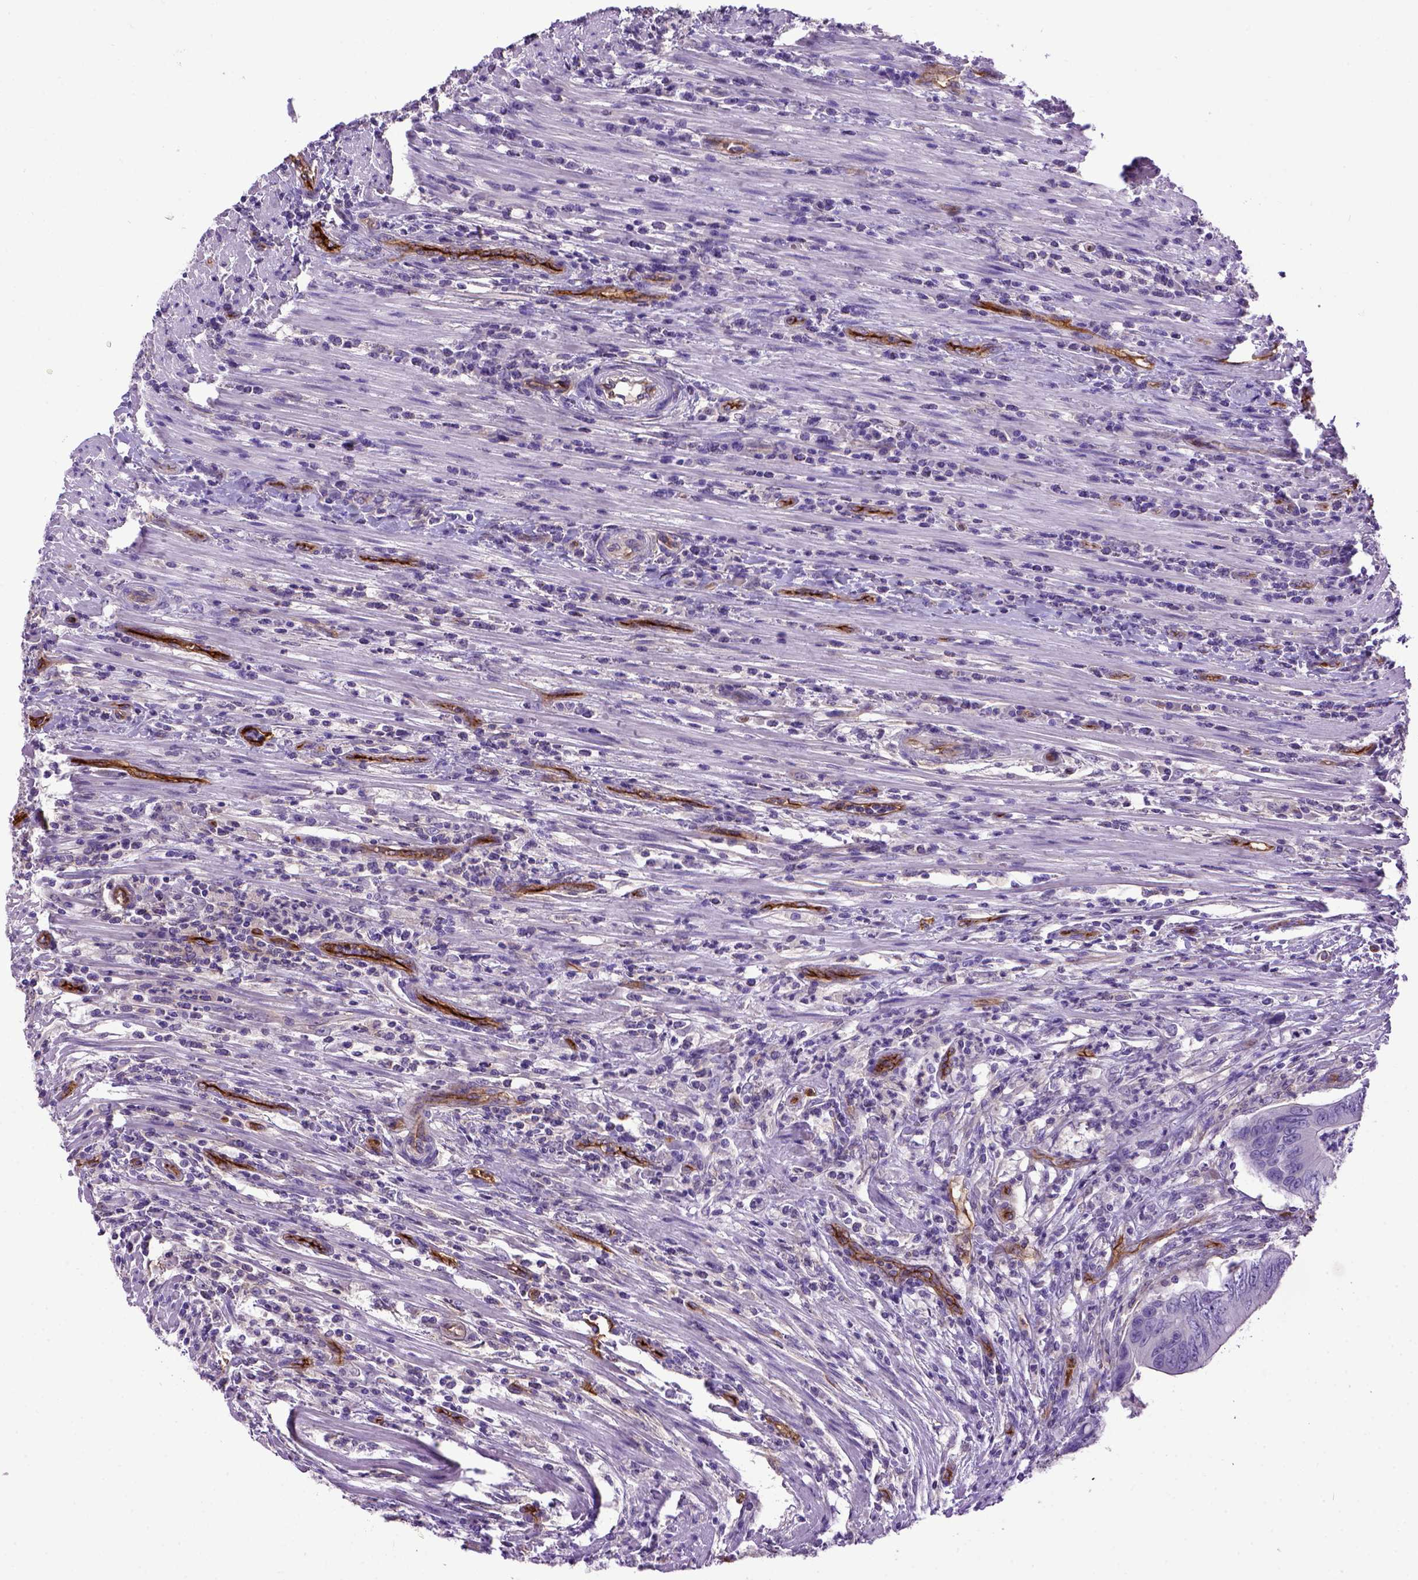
{"staining": {"intensity": "negative", "quantity": "none", "location": "none"}, "tissue": "colorectal cancer", "cell_type": "Tumor cells", "image_type": "cancer", "snomed": [{"axis": "morphology", "description": "Adenocarcinoma, NOS"}, {"axis": "topography", "description": "Colon"}], "caption": "A photomicrograph of human adenocarcinoma (colorectal) is negative for staining in tumor cells. The staining is performed using DAB brown chromogen with nuclei counter-stained in using hematoxylin.", "gene": "ENG", "patient": {"sex": "male", "age": 53}}